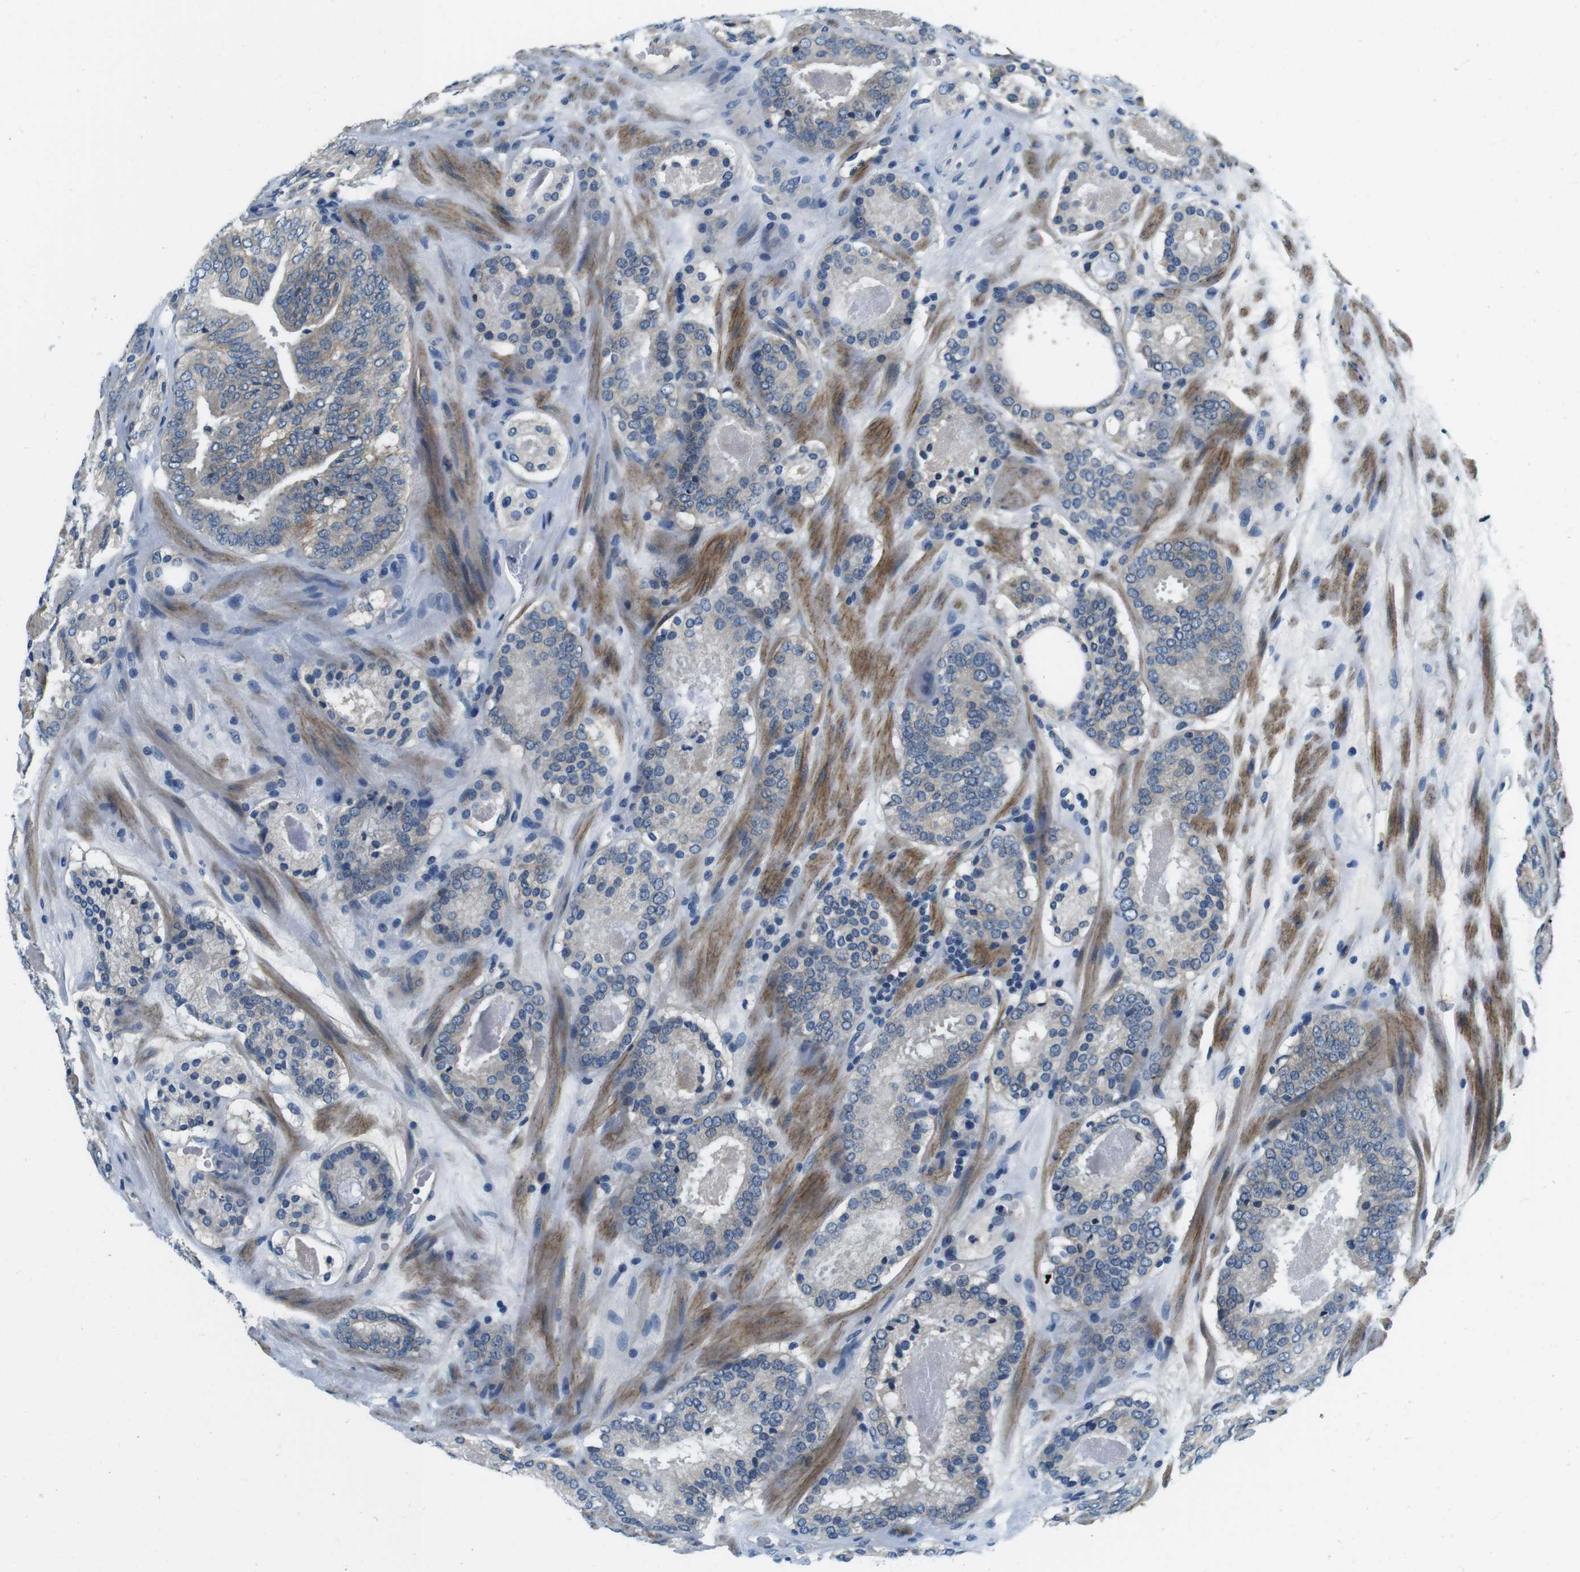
{"staining": {"intensity": "weak", "quantity": "<25%", "location": "cytoplasmic/membranous"}, "tissue": "prostate cancer", "cell_type": "Tumor cells", "image_type": "cancer", "snomed": [{"axis": "morphology", "description": "Adenocarcinoma, Low grade"}, {"axis": "topography", "description": "Prostate"}], "caption": "High power microscopy micrograph of an IHC micrograph of prostate adenocarcinoma (low-grade), revealing no significant staining in tumor cells.", "gene": "DTNA", "patient": {"sex": "male", "age": 69}}